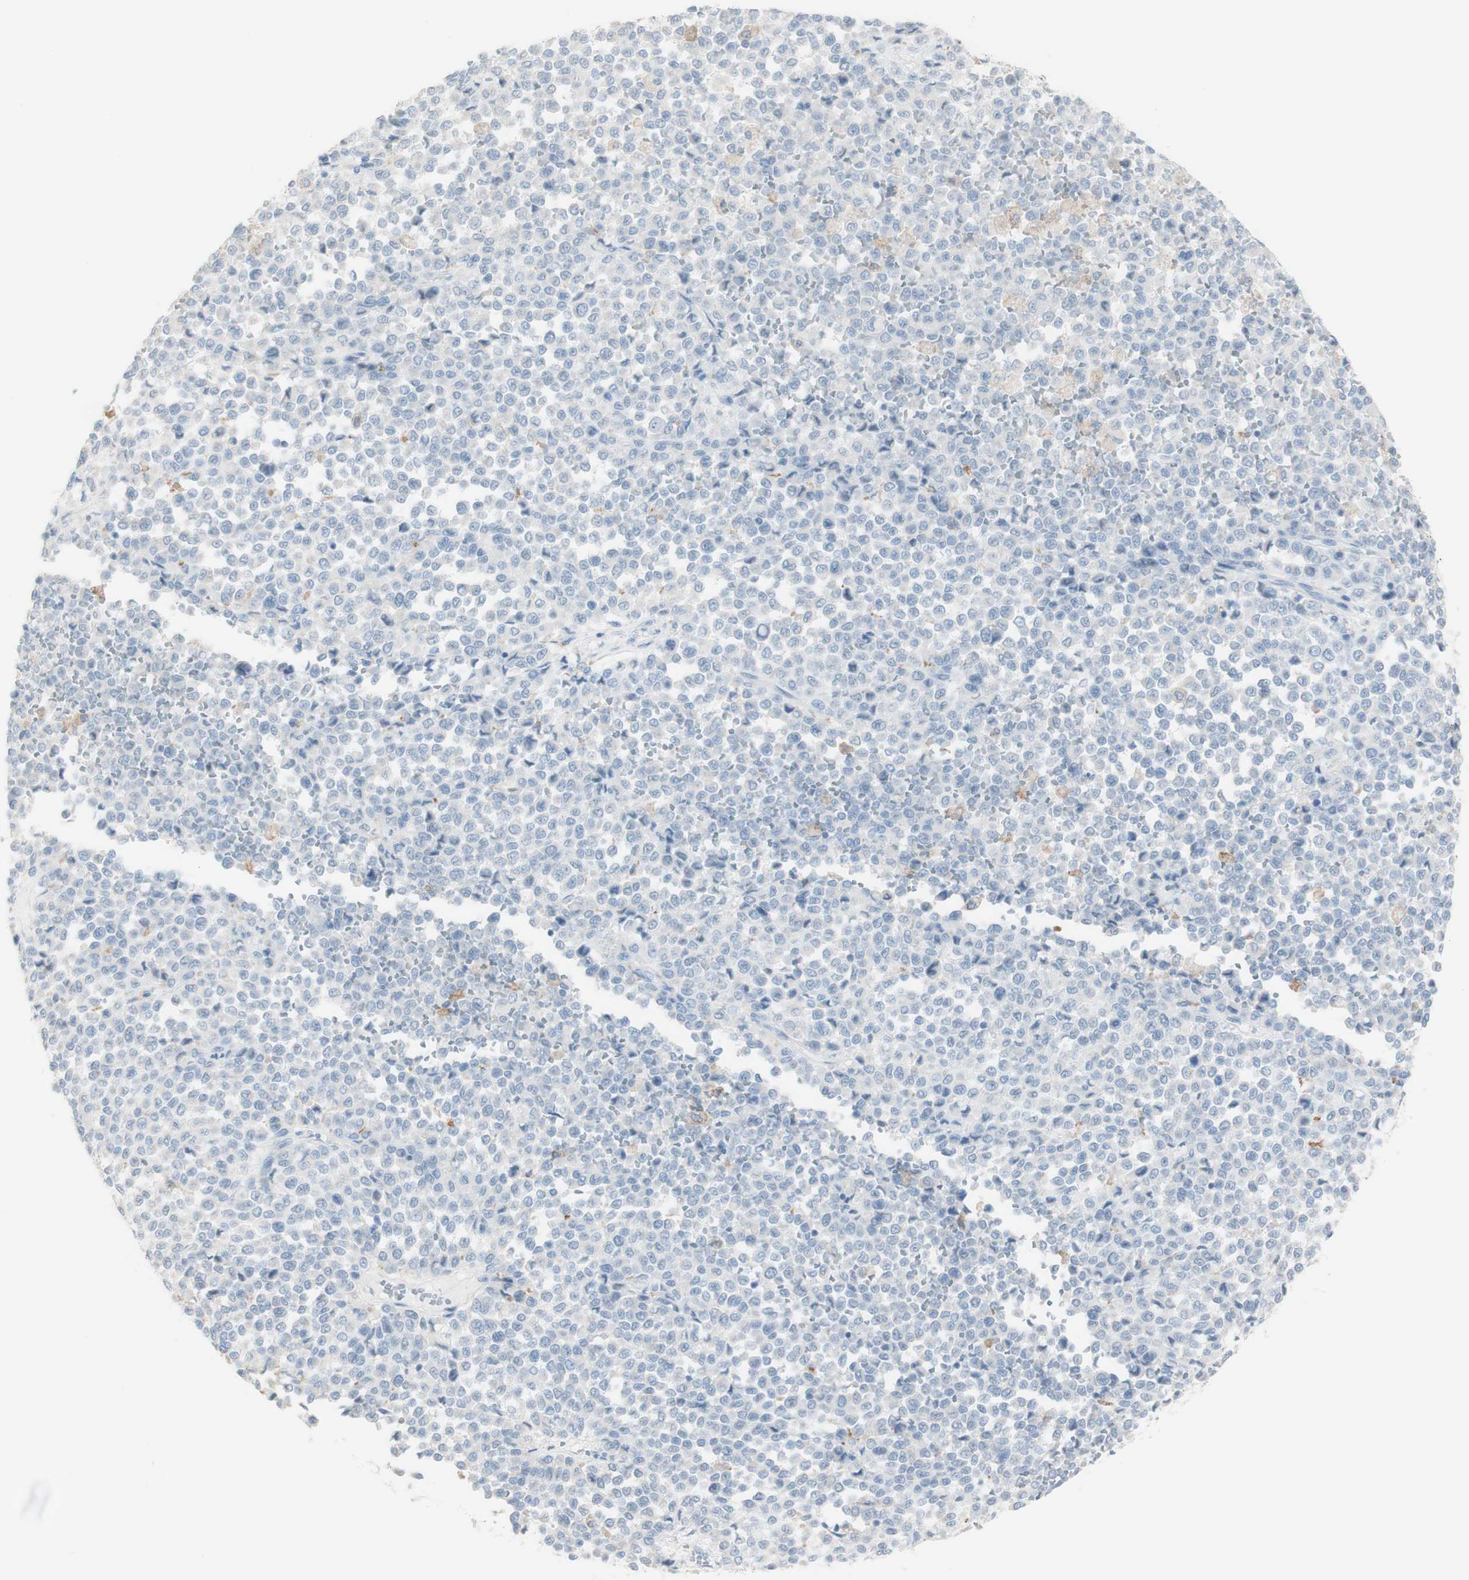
{"staining": {"intensity": "negative", "quantity": "none", "location": "none"}, "tissue": "melanoma", "cell_type": "Tumor cells", "image_type": "cancer", "snomed": [{"axis": "morphology", "description": "Malignant melanoma, Metastatic site"}, {"axis": "topography", "description": "Pancreas"}], "caption": "Immunohistochemistry (IHC) of melanoma reveals no staining in tumor cells.", "gene": "ART3", "patient": {"sex": "female", "age": 30}}